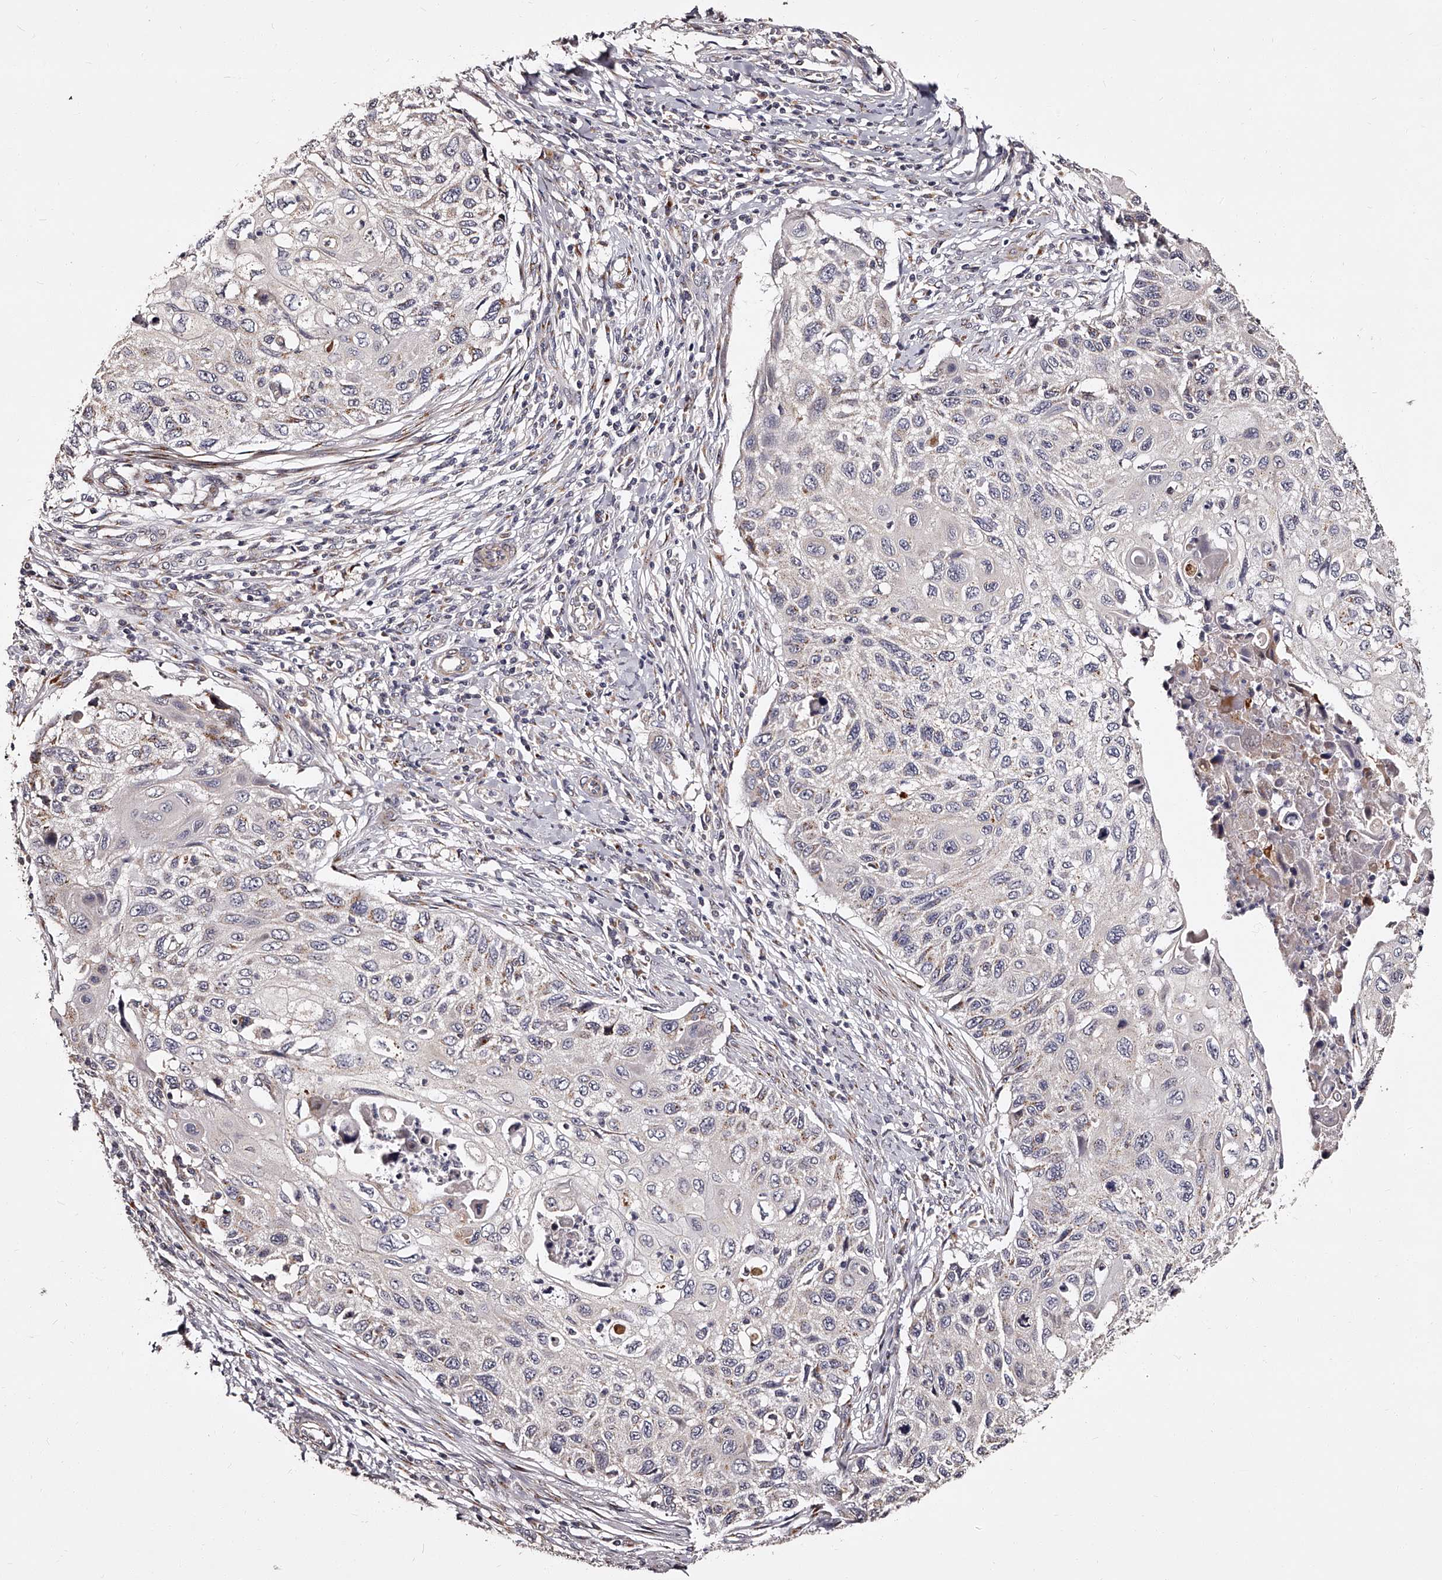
{"staining": {"intensity": "negative", "quantity": "none", "location": "none"}, "tissue": "cervical cancer", "cell_type": "Tumor cells", "image_type": "cancer", "snomed": [{"axis": "morphology", "description": "Squamous cell carcinoma, NOS"}, {"axis": "topography", "description": "Cervix"}], "caption": "Tumor cells show no significant positivity in squamous cell carcinoma (cervical).", "gene": "RSC1A1", "patient": {"sex": "female", "age": 70}}